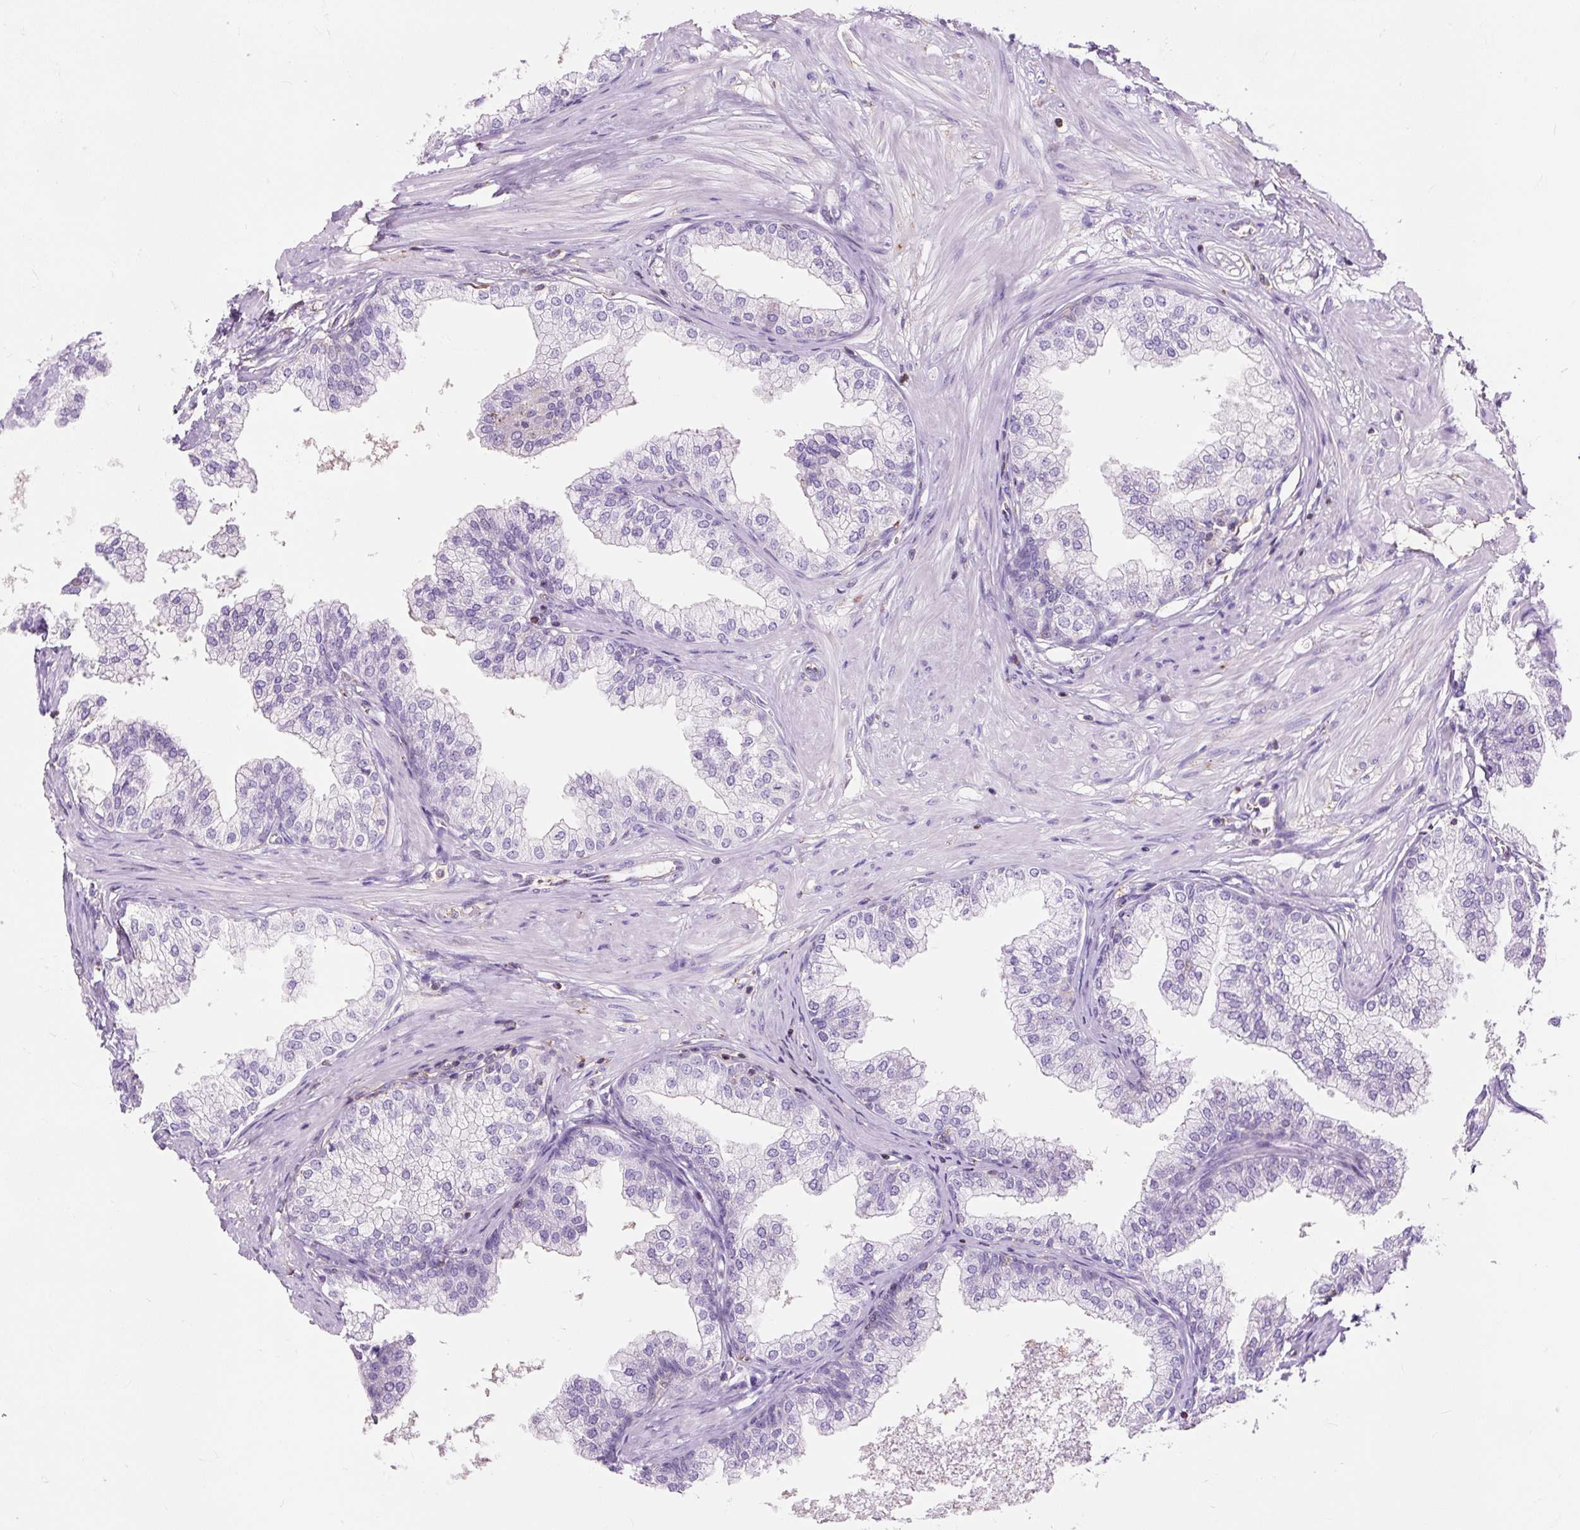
{"staining": {"intensity": "negative", "quantity": "none", "location": "none"}, "tissue": "prostate", "cell_type": "Glandular cells", "image_type": "normal", "snomed": [{"axis": "morphology", "description": "Normal tissue, NOS"}, {"axis": "topography", "description": "Prostate"}], "caption": "High power microscopy image of an IHC photomicrograph of unremarkable prostate, revealing no significant positivity in glandular cells.", "gene": "OR10A7", "patient": {"sex": "male", "age": 60}}